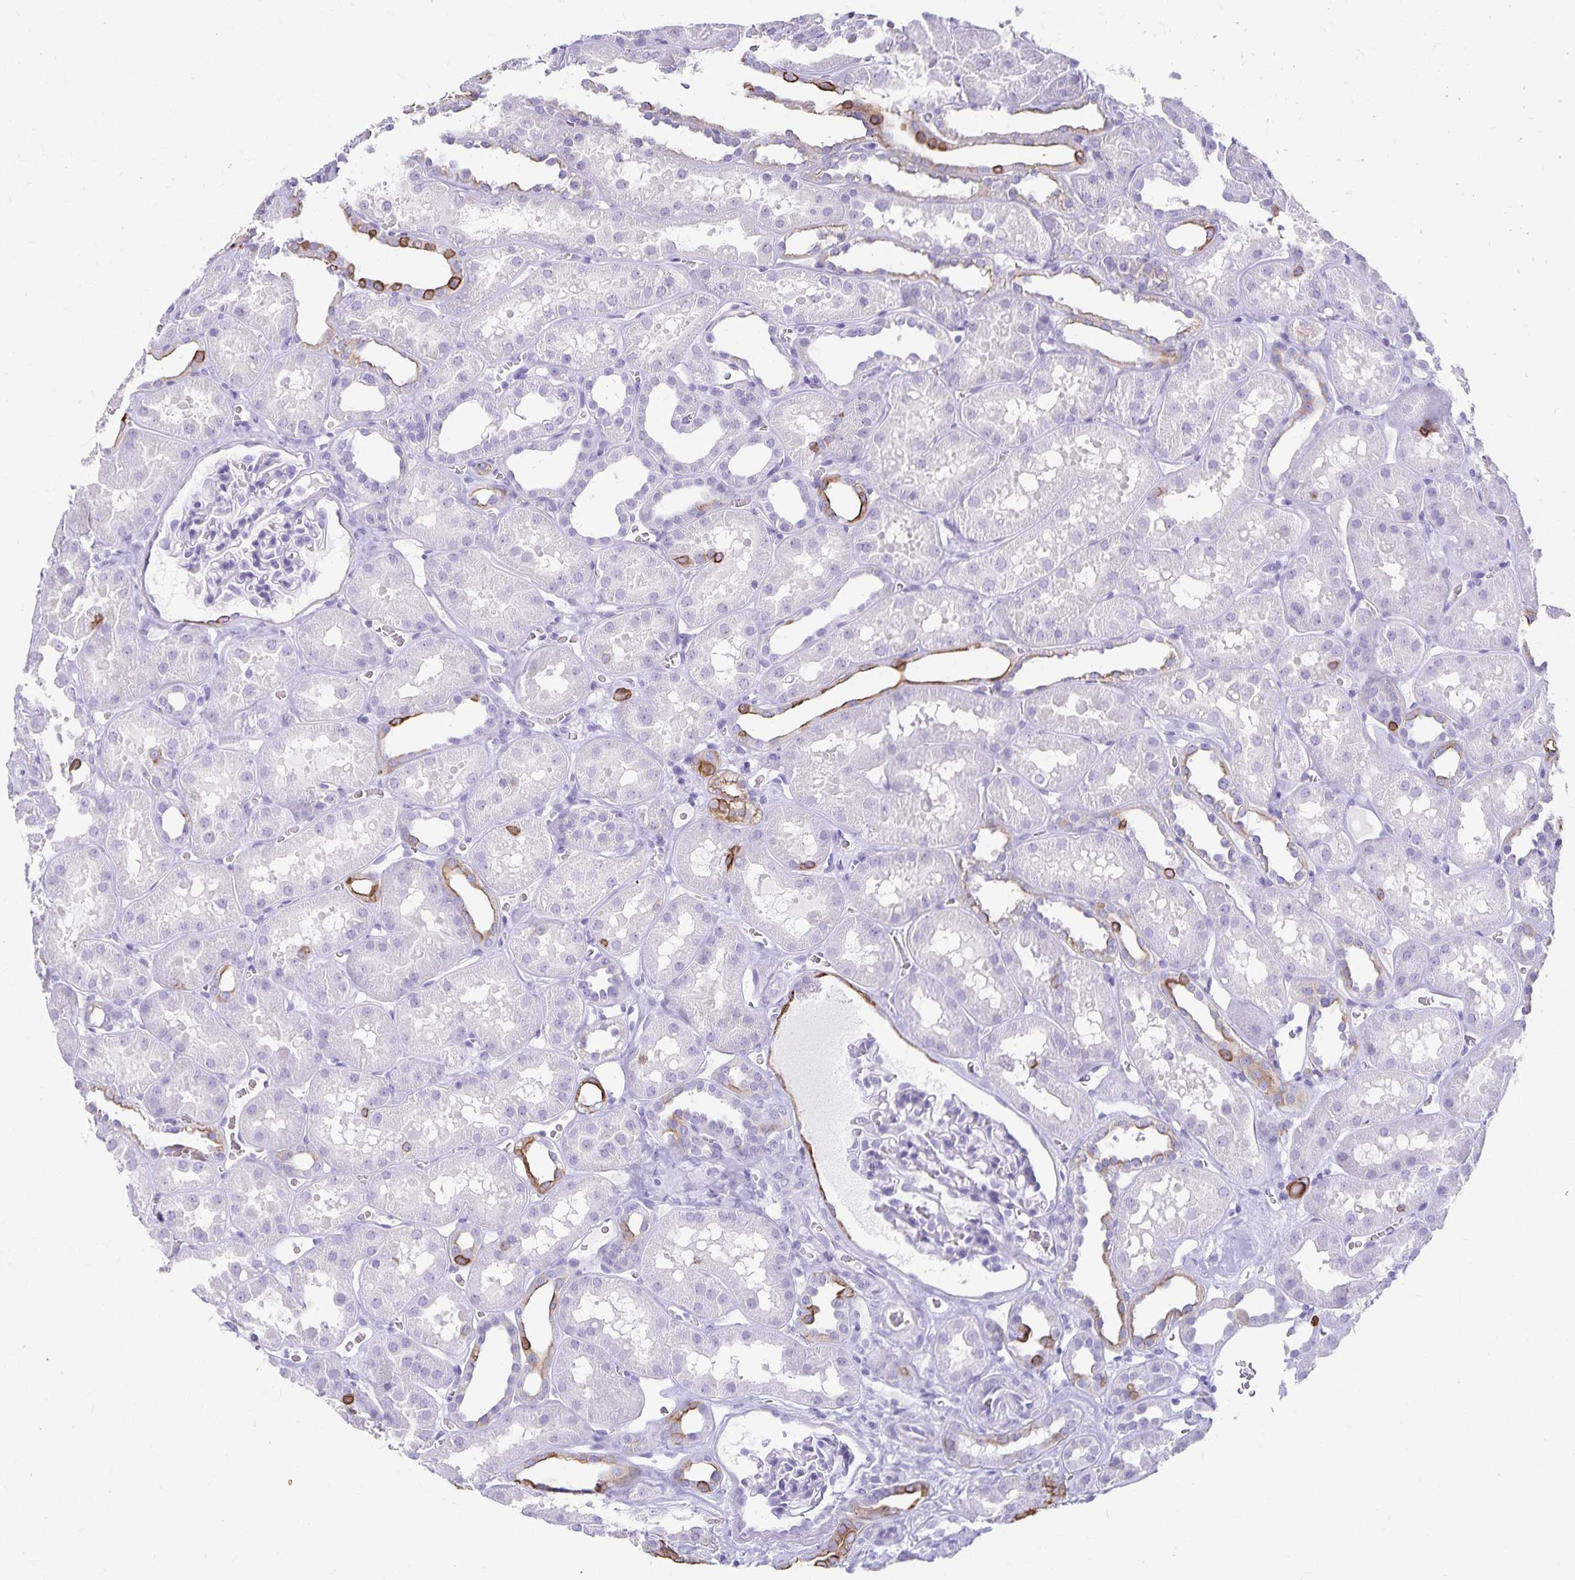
{"staining": {"intensity": "negative", "quantity": "none", "location": "none"}, "tissue": "kidney", "cell_type": "Cells in glomeruli", "image_type": "normal", "snomed": [{"axis": "morphology", "description": "Normal tissue, NOS"}, {"axis": "topography", "description": "Kidney"}], "caption": "IHC of normal human kidney shows no positivity in cells in glomeruli.", "gene": "GPBAR1", "patient": {"sex": "female", "age": 41}}